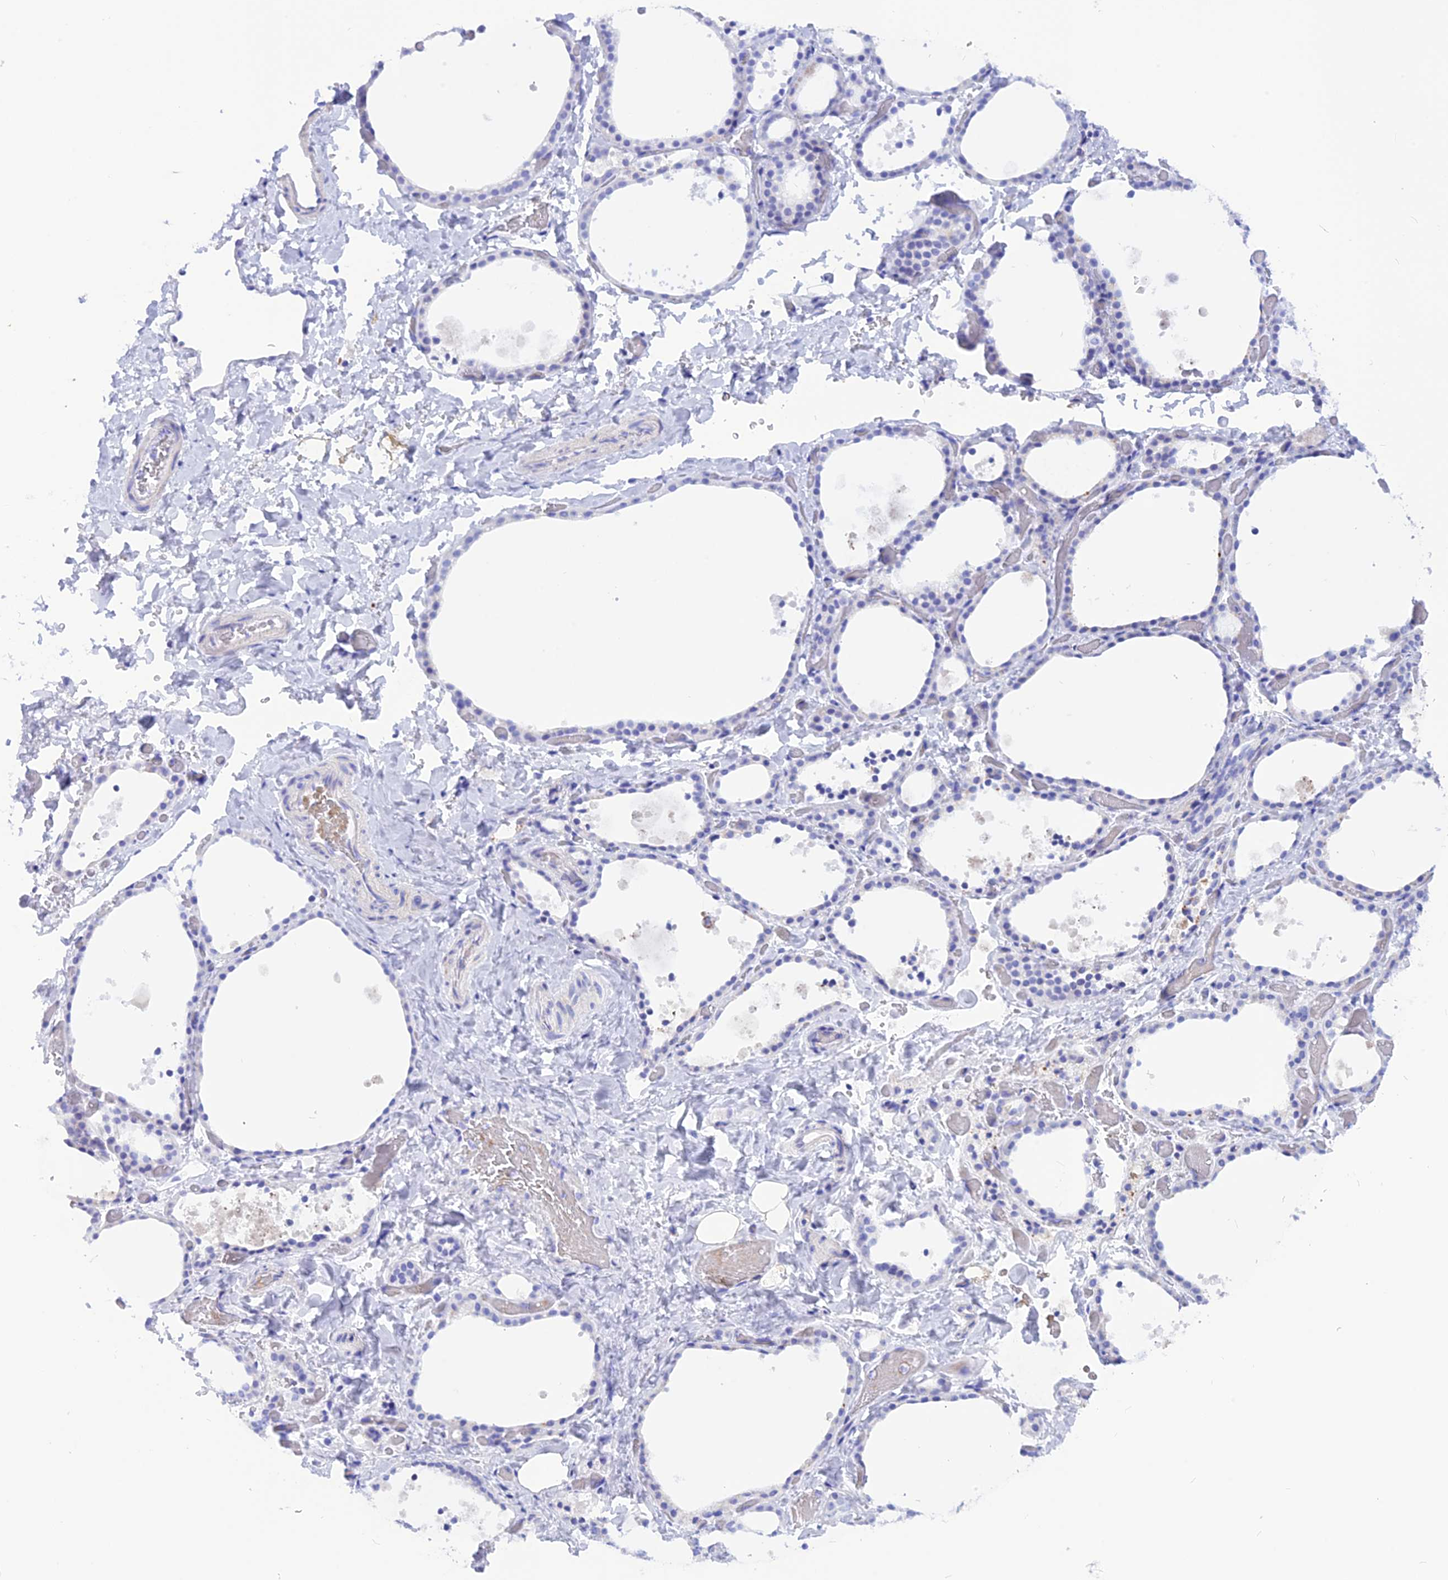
{"staining": {"intensity": "moderate", "quantity": "<25%", "location": "cytoplasmic/membranous"}, "tissue": "thyroid gland", "cell_type": "Glandular cells", "image_type": "normal", "snomed": [{"axis": "morphology", "description": "Normal tissue, NOS"}, {"axis": "topography", "description": "Thyroid gland"}], "caption": "This photomicrograph shows immunohistochemistry (IHC) staining of unremarkable human thyroid gland, with low moderate cytoplasmic/membranous positivity in about <25% of glandular cells.", "gene": "GLYATL1B", "patient": {"sex": "female", "age": 44}}